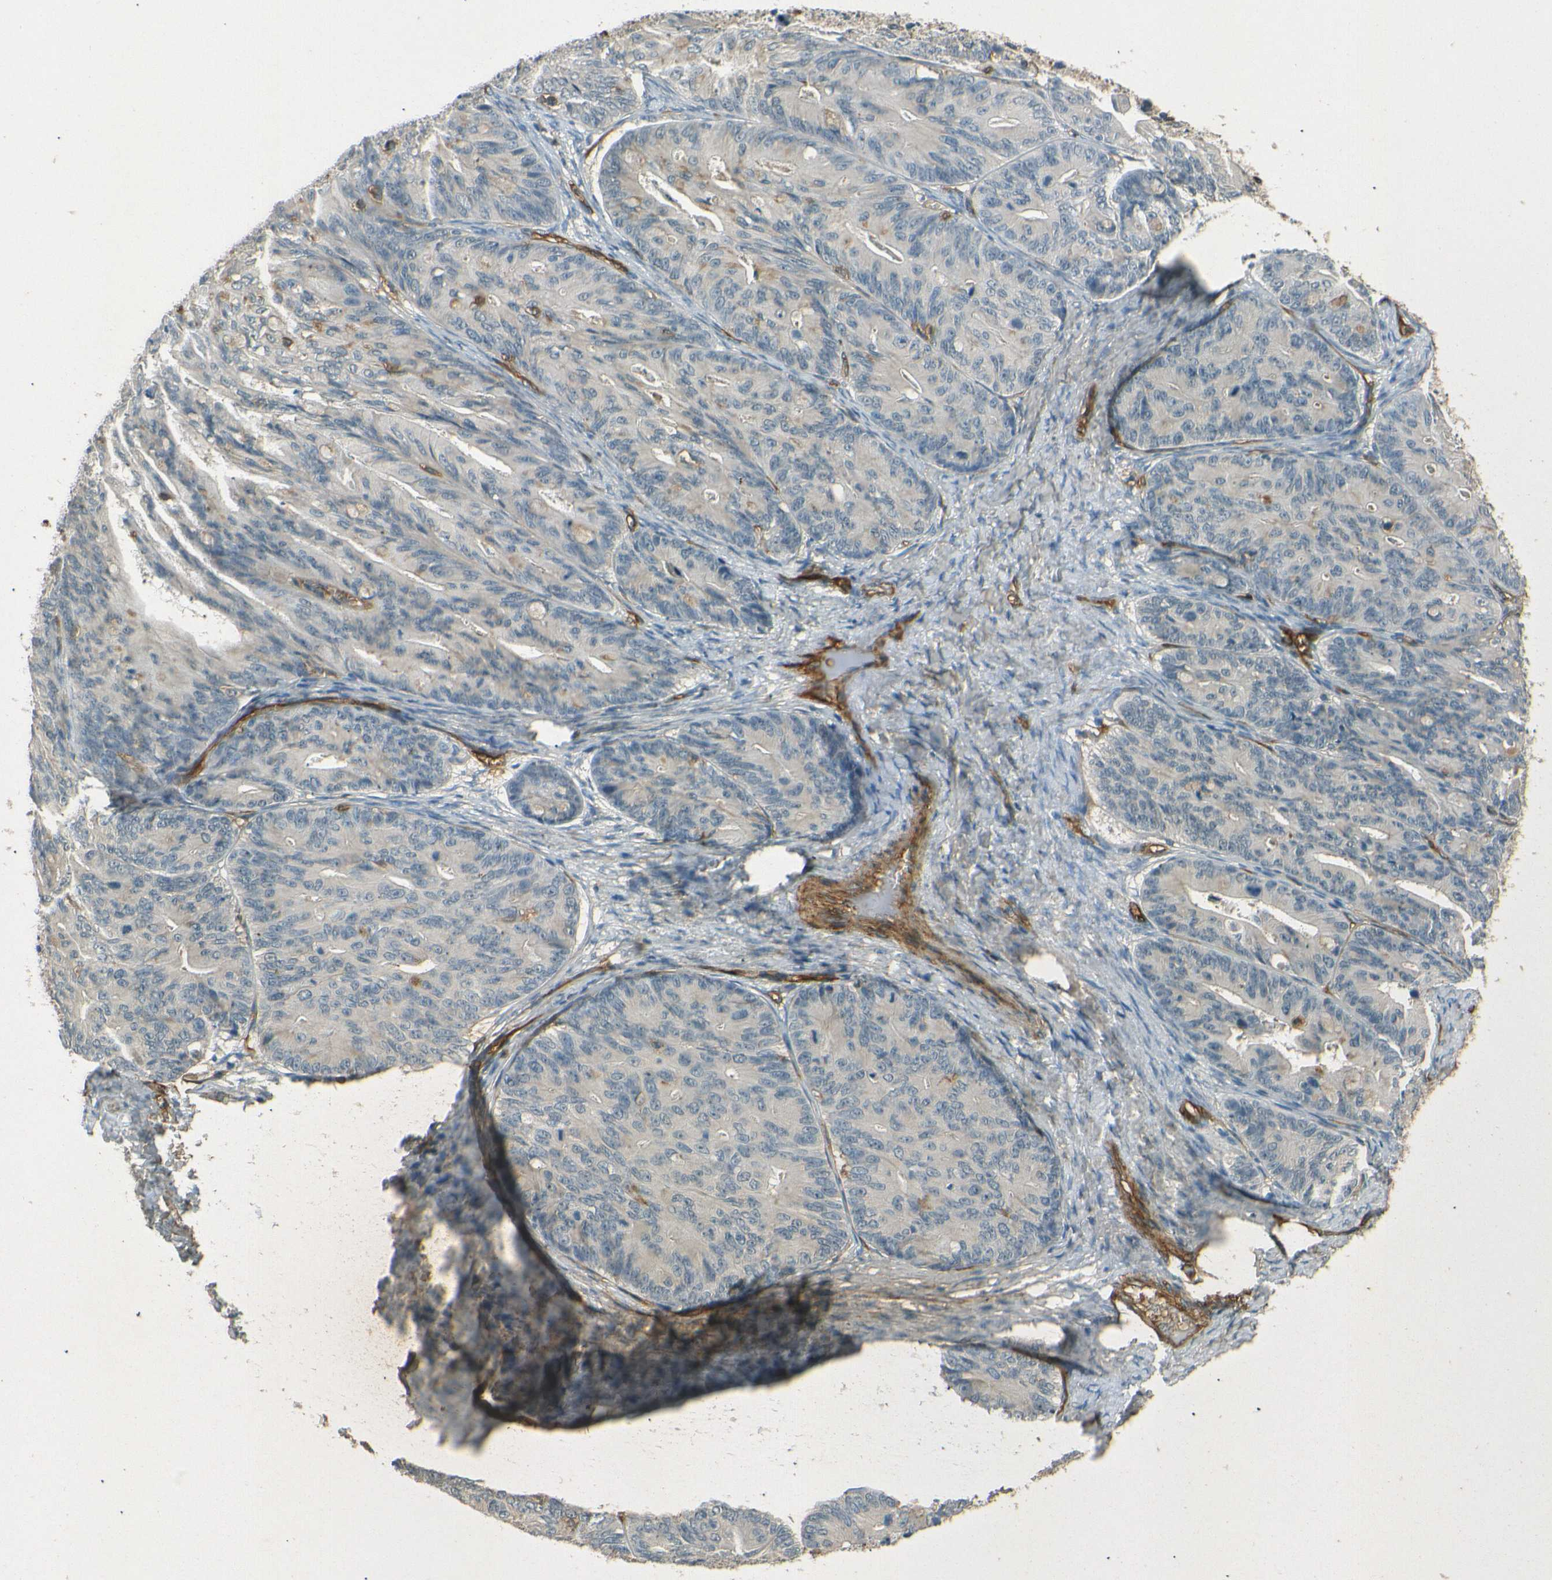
{"staining": {"intensity": "weak", "quantity": "<25%", "location": "cytoplasmic/membranous"}, "tissue": "ovarian cancer", "cell_type": "Tumor cells", "image_type": "cancer", "snomed": [{"axis": "morphology", "description": "Cystadenocarcinoma, mucinous, NOS"}, {"axis": "topography", "description": "Ovary"}], "caption": "This is an immunohistochemistry photomicrograph of human ovarian mucinous cystadenocarcinoma. There is no staining in tumor cells.", "gene": "ENTPD1", "patient": {"sex": "female", "age": 37}}